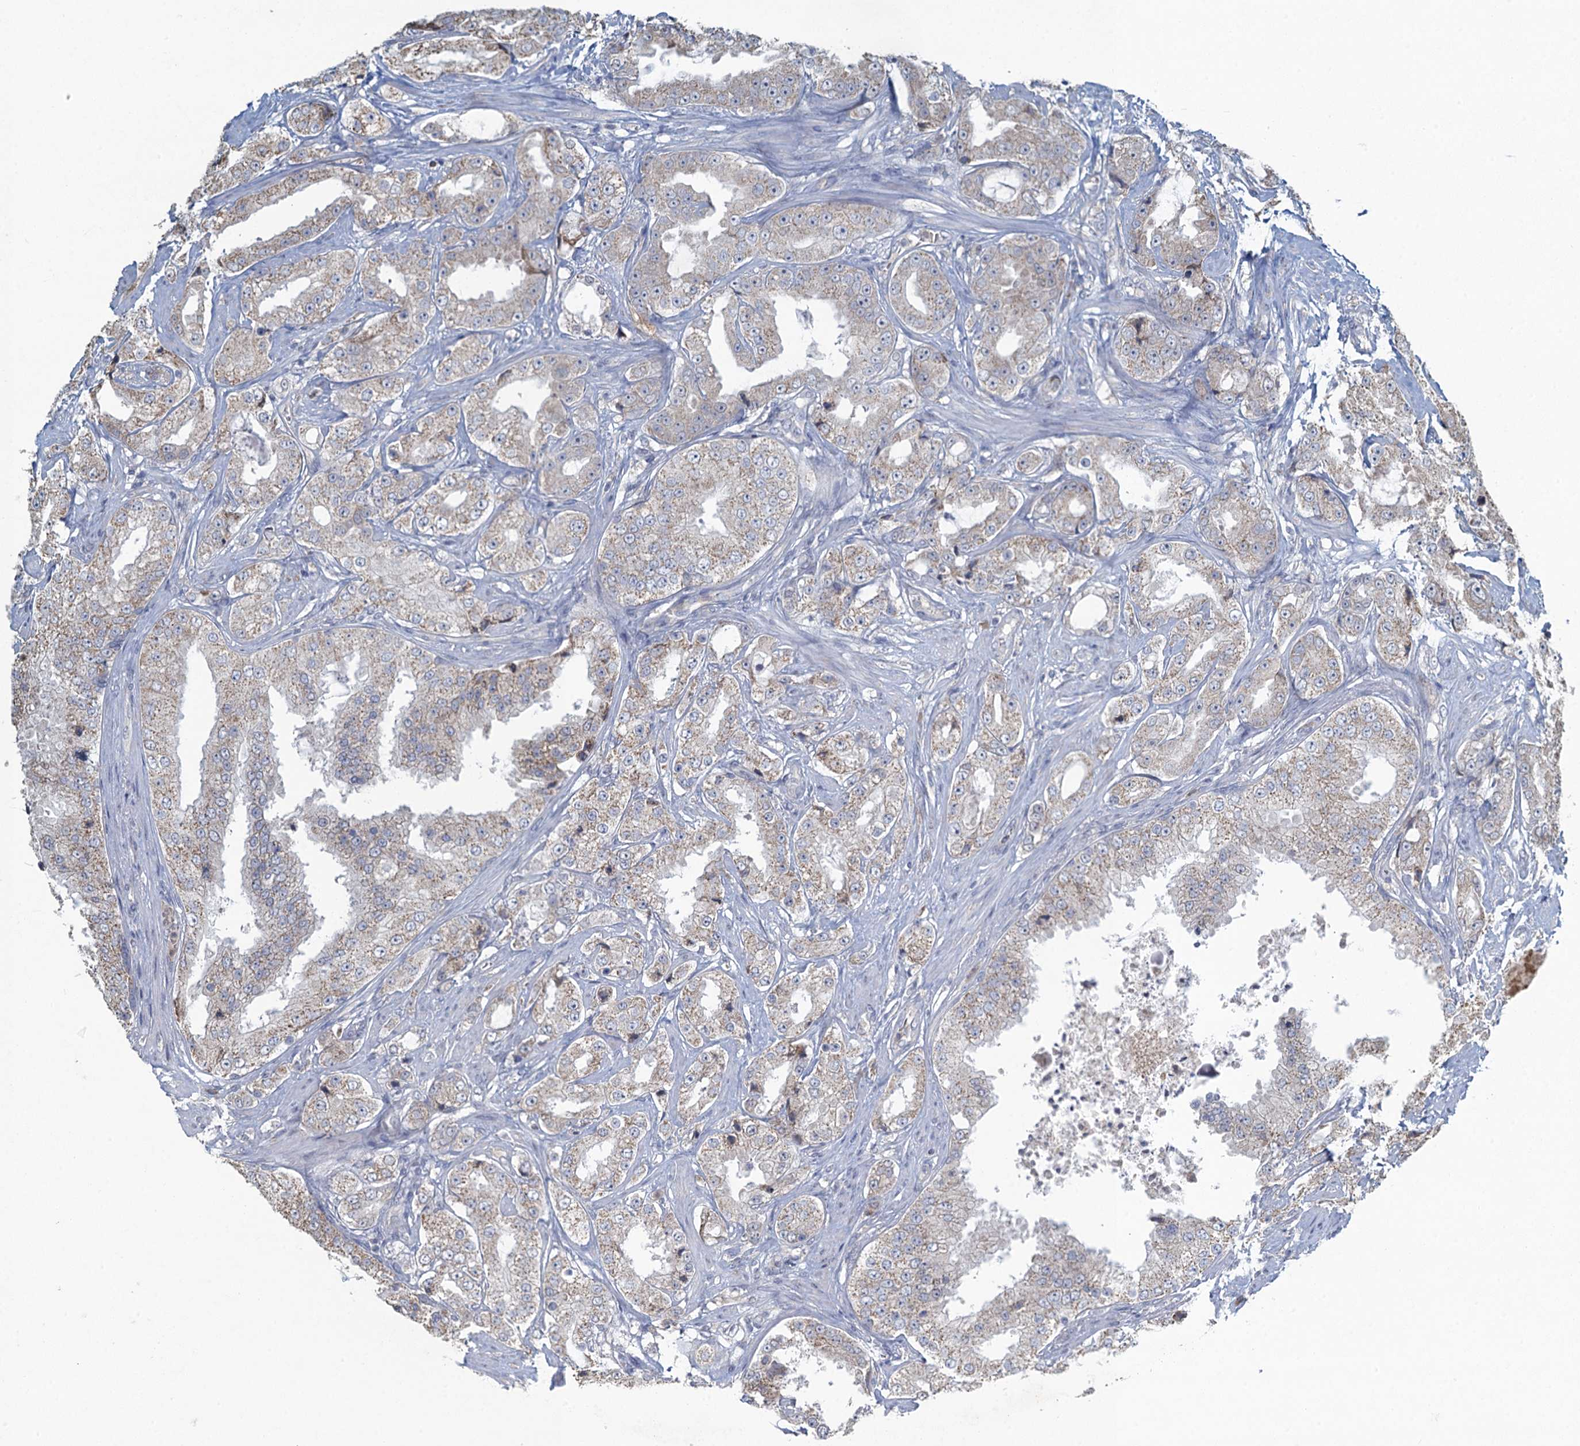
{"staining": {"intensity": "weak", "quantity": "<25%", "location": "cytoplasmic/membranous"}, "tissue": "prostate cancer", "cell_type": "Tumor cells", "image_type": "cancer", "snomed": [{"axis": "morphology", "description": "Adenocarcinoma, High grade"}, {"axis": "topography", "description": "Prostate"}], "caption": "The image reveals no staining of tumor cells in prostate cancer.", "gene": "TEX35", "patient": {"sex": "male", "age": 73}}